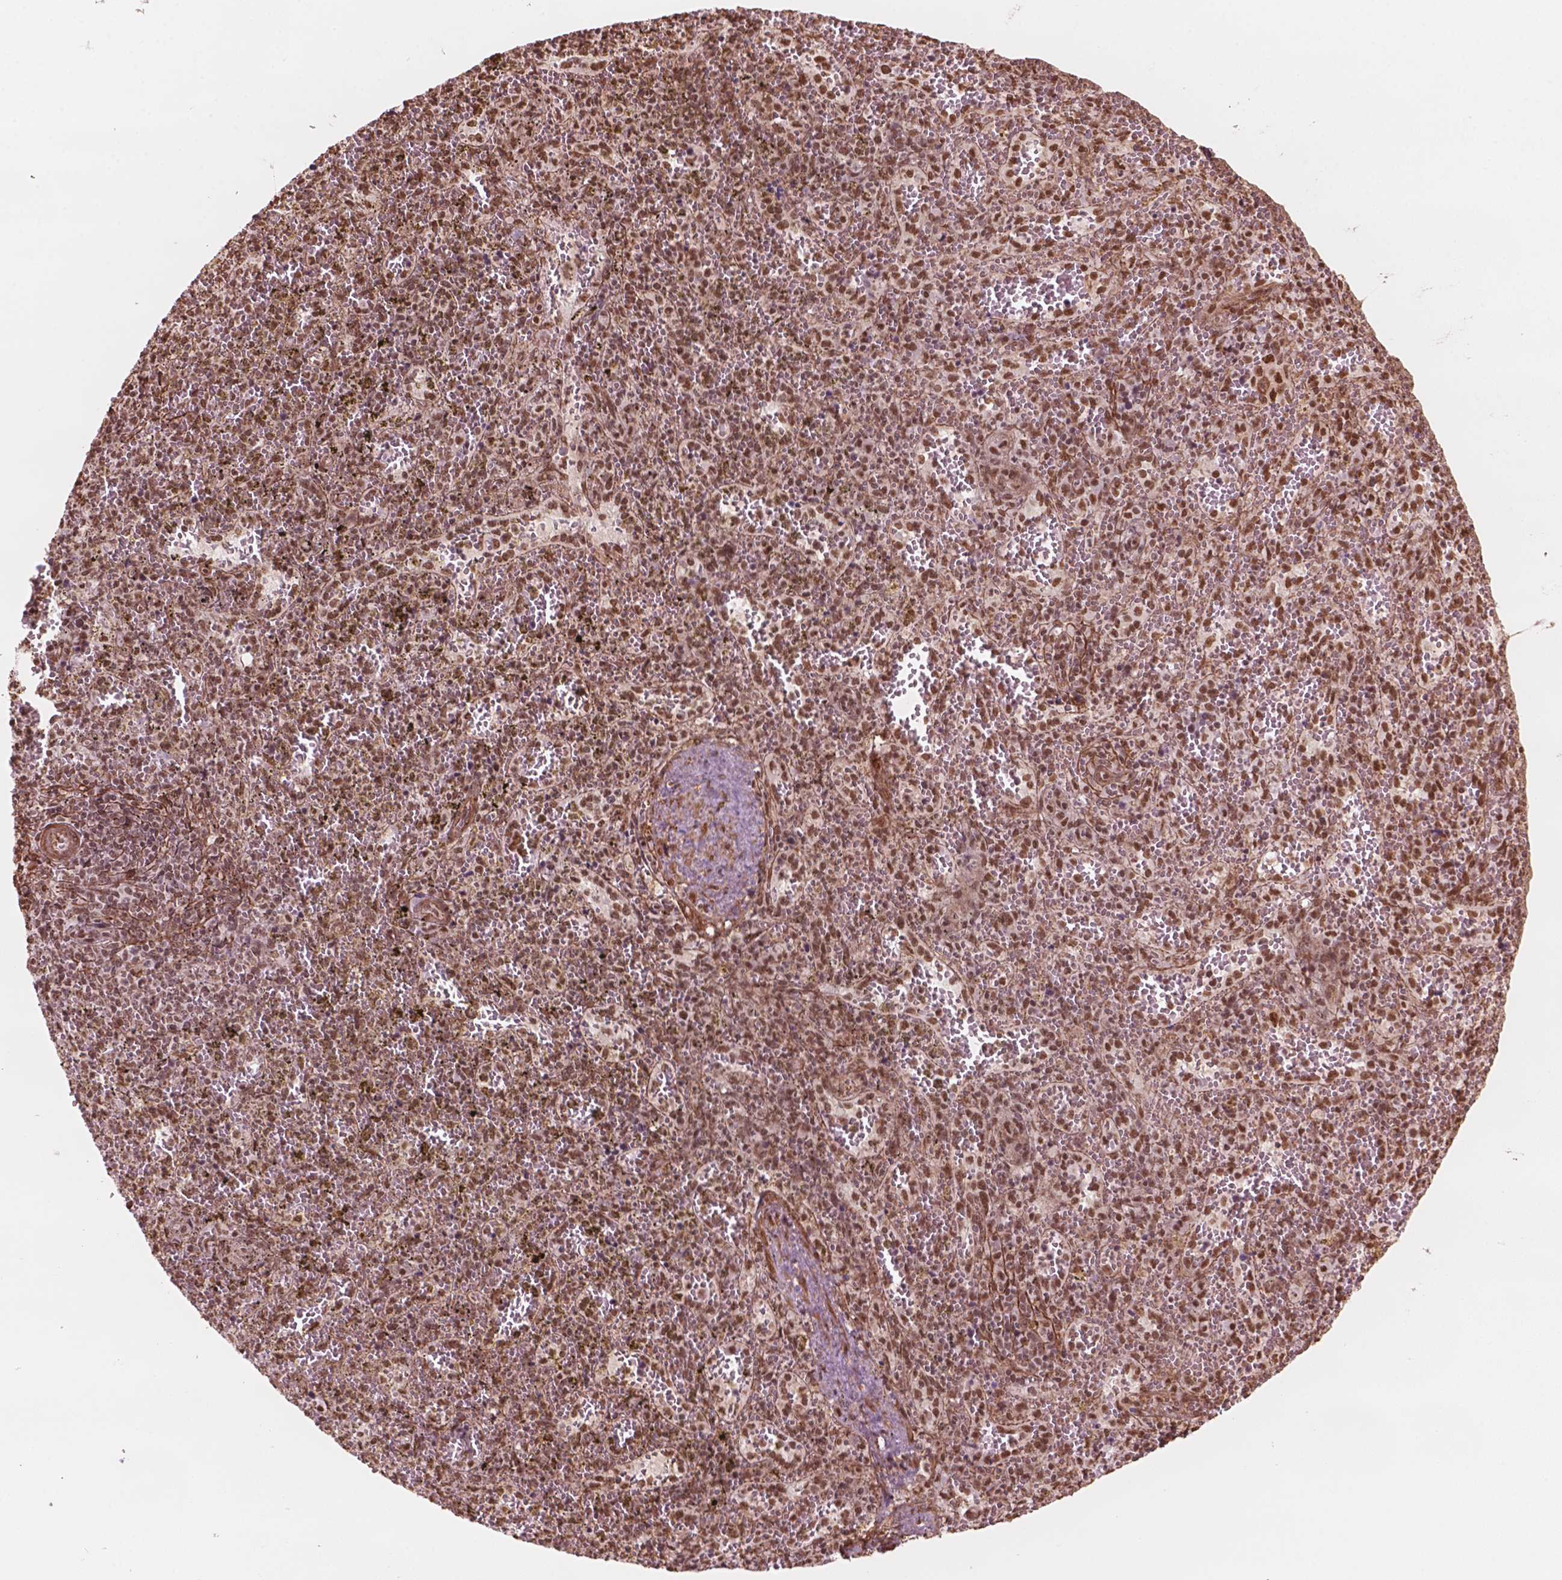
{"staining": {"intensity": "moderate", "quantity": ">75%", "location": "nuclear"}, "tissue": "spleen", "cell_type": "Cells in red pulp", "image_type": "normal", "snomed": [{"axis": "morphology", "description": "Normal tissue, NOS"}, {"axis": "topography", "description": "Spleen"}], "caption": "About >75% of cells in red pulp in normal spleen display moderate nuclear protein expression as visualized by brown immunohistochemical staining.", "gene": "GTF3C5", "patient": {"sex": "female", "age": 50}}